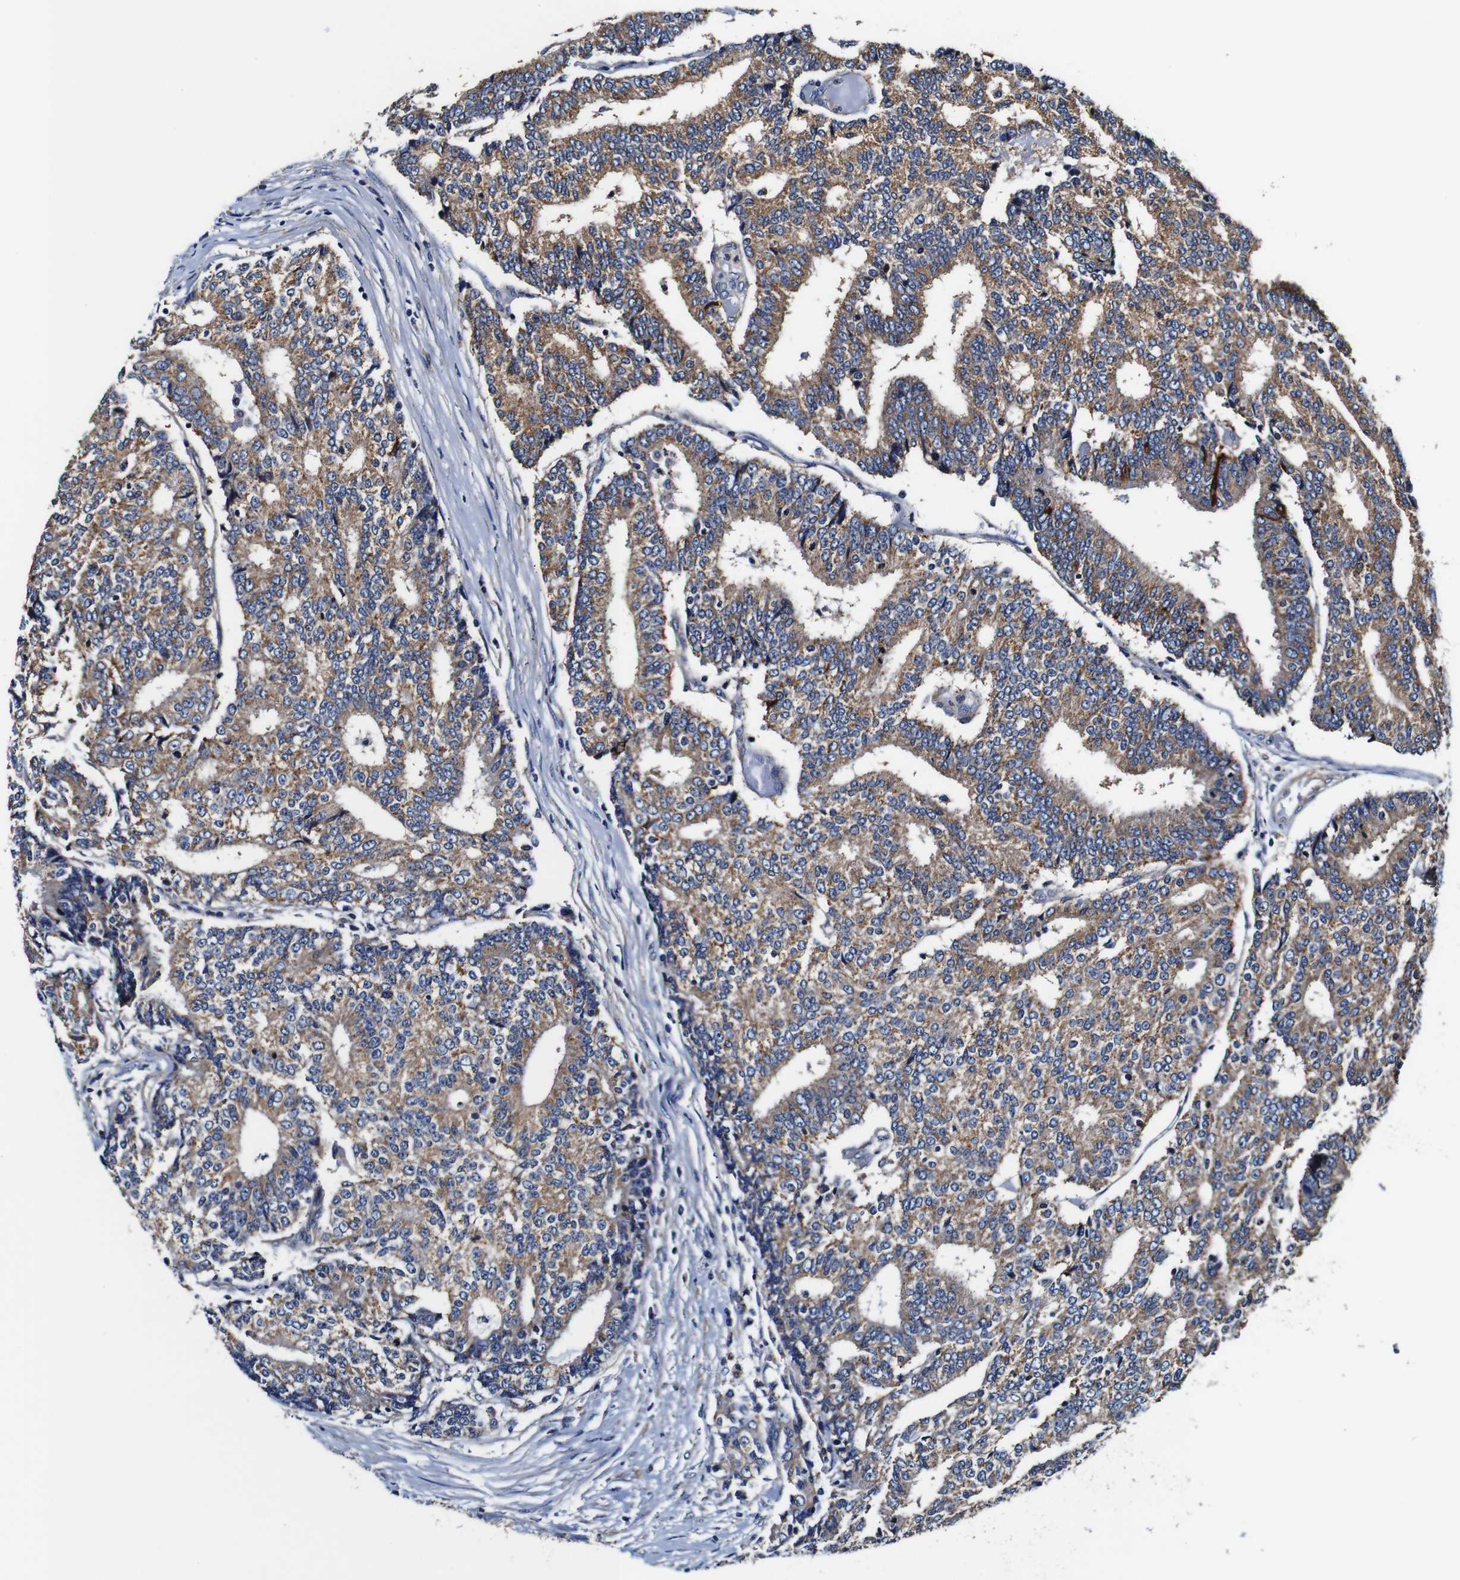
{"staining": {"intensity": "moderate", "quantity": ">75%", "location": "cytoplasmic/membranous"}, "tissue": "prostate cancer", "cell_type": "Tumor cells", "image_type": "cancer", "snomed": [{"axis": "morphology", "description": "Normal tissue, NOS"}, {"axis": "morphology", "description": "Adenocarcinoma, High grade"}, {"axis": "topography", "description": "Prostate"}, {"axis": "topography", "description": "Seminal veicle"}], "caption": "A medium amount of moderate cytoplasmic/membranous staining is seen in approximately >75% of tumor cells in prostate cancer (high-grade adenocarcinoma) tissue.", "gene": "PDCD6IP", "patient": {"sex": "male", "age": 55}}